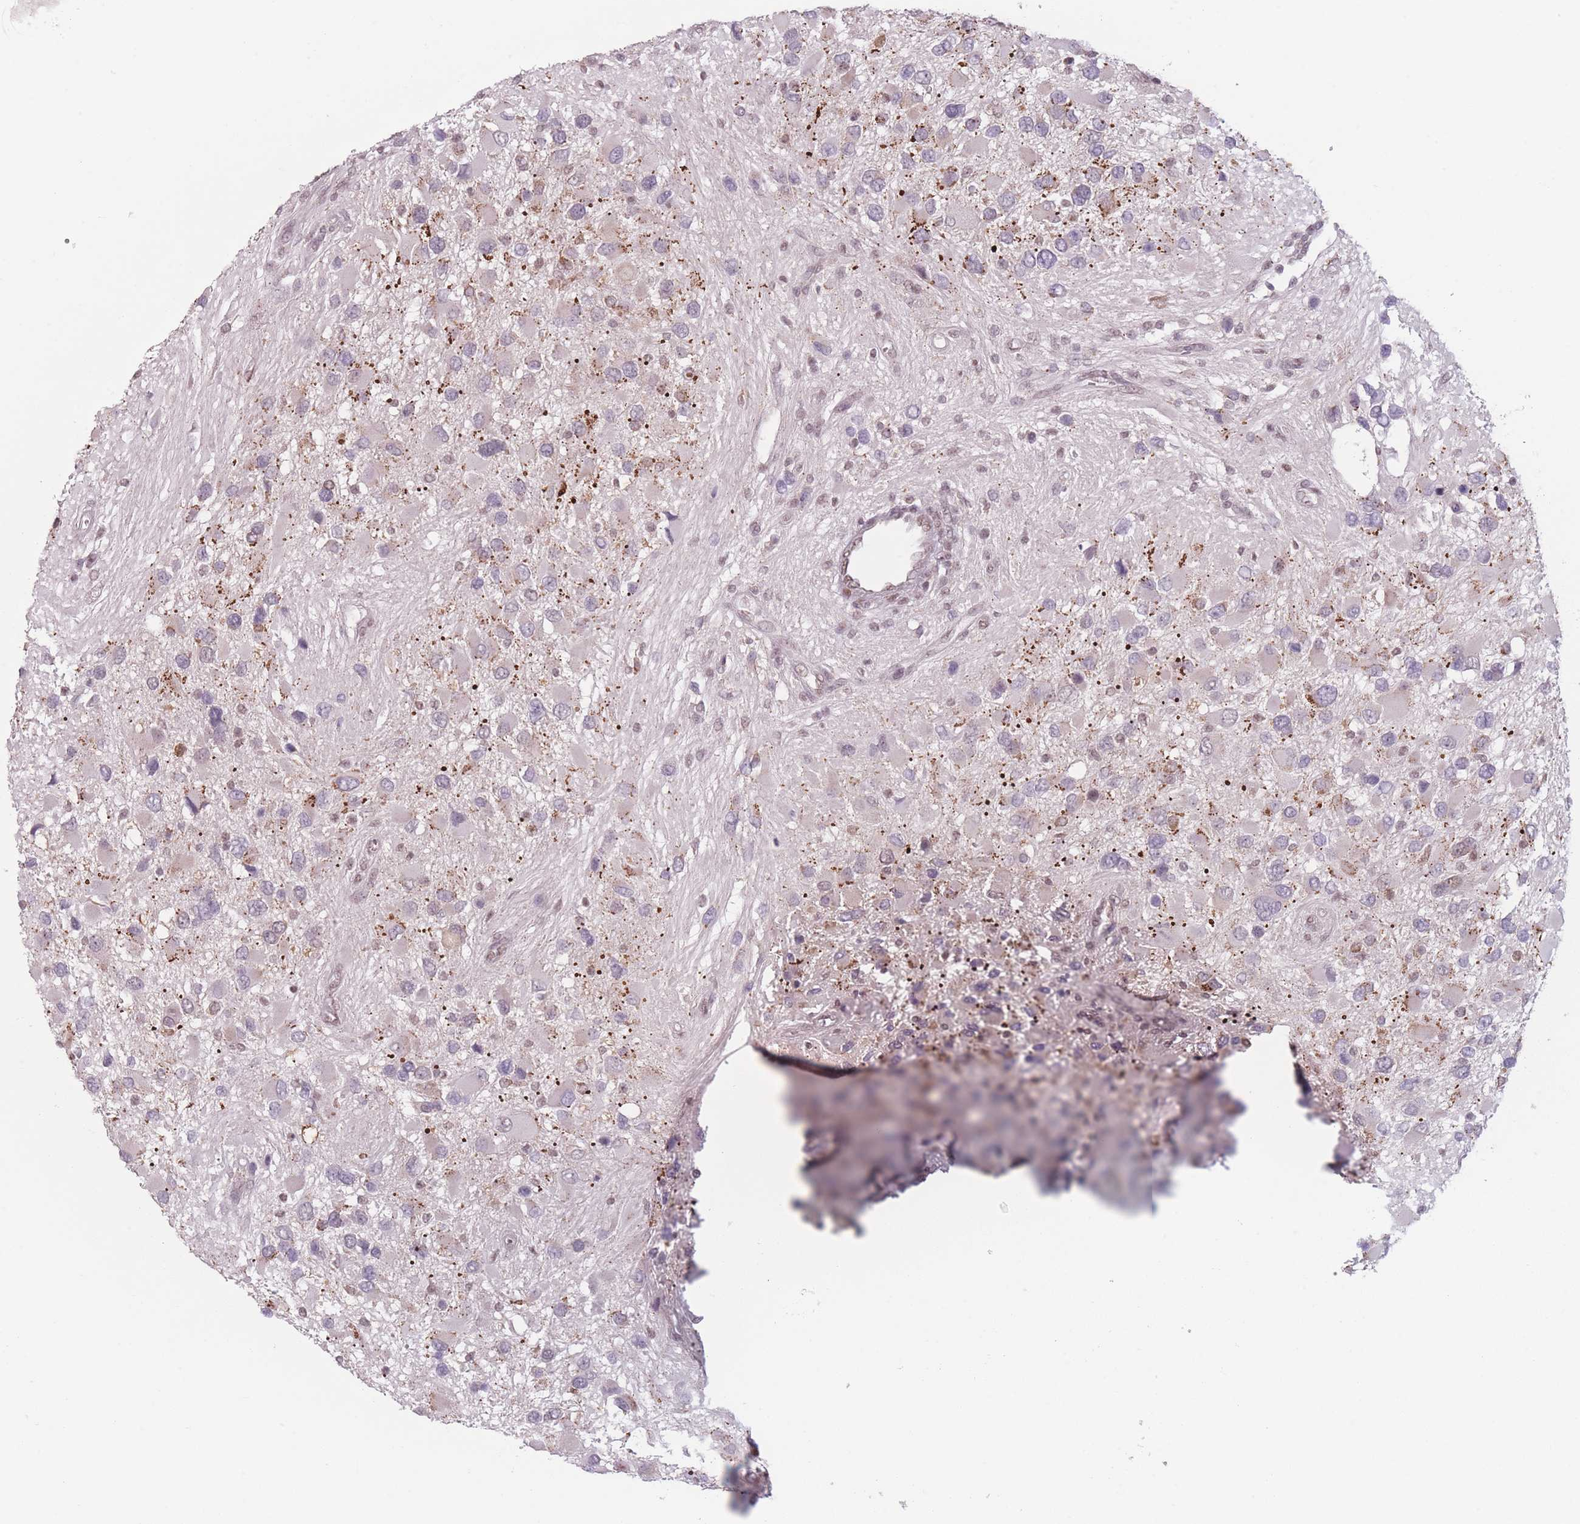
{"staining": {"intensity": "moderate", "quantity": "<25%", "location": "cytoplasmic/membranous"}, "tissue": "glioma", "cell_type": "Tumor cells", "image_type": "cancer", "snomed": [{"axis": "morphology", "description": "Glioma, malignant, High grade"}, {"axis": "topography", "description": "Brain"}], "caption": "Immunohistochemistry (IHC) image of human malignant glioma (high-grade) stained for a protein (brown), which displays low levels of moderate cytoplasmic/membranous expression in approximately <25% of tumor cells.", "gene": "OR10C1", "patient": {"sex": "male", "age": 53}}